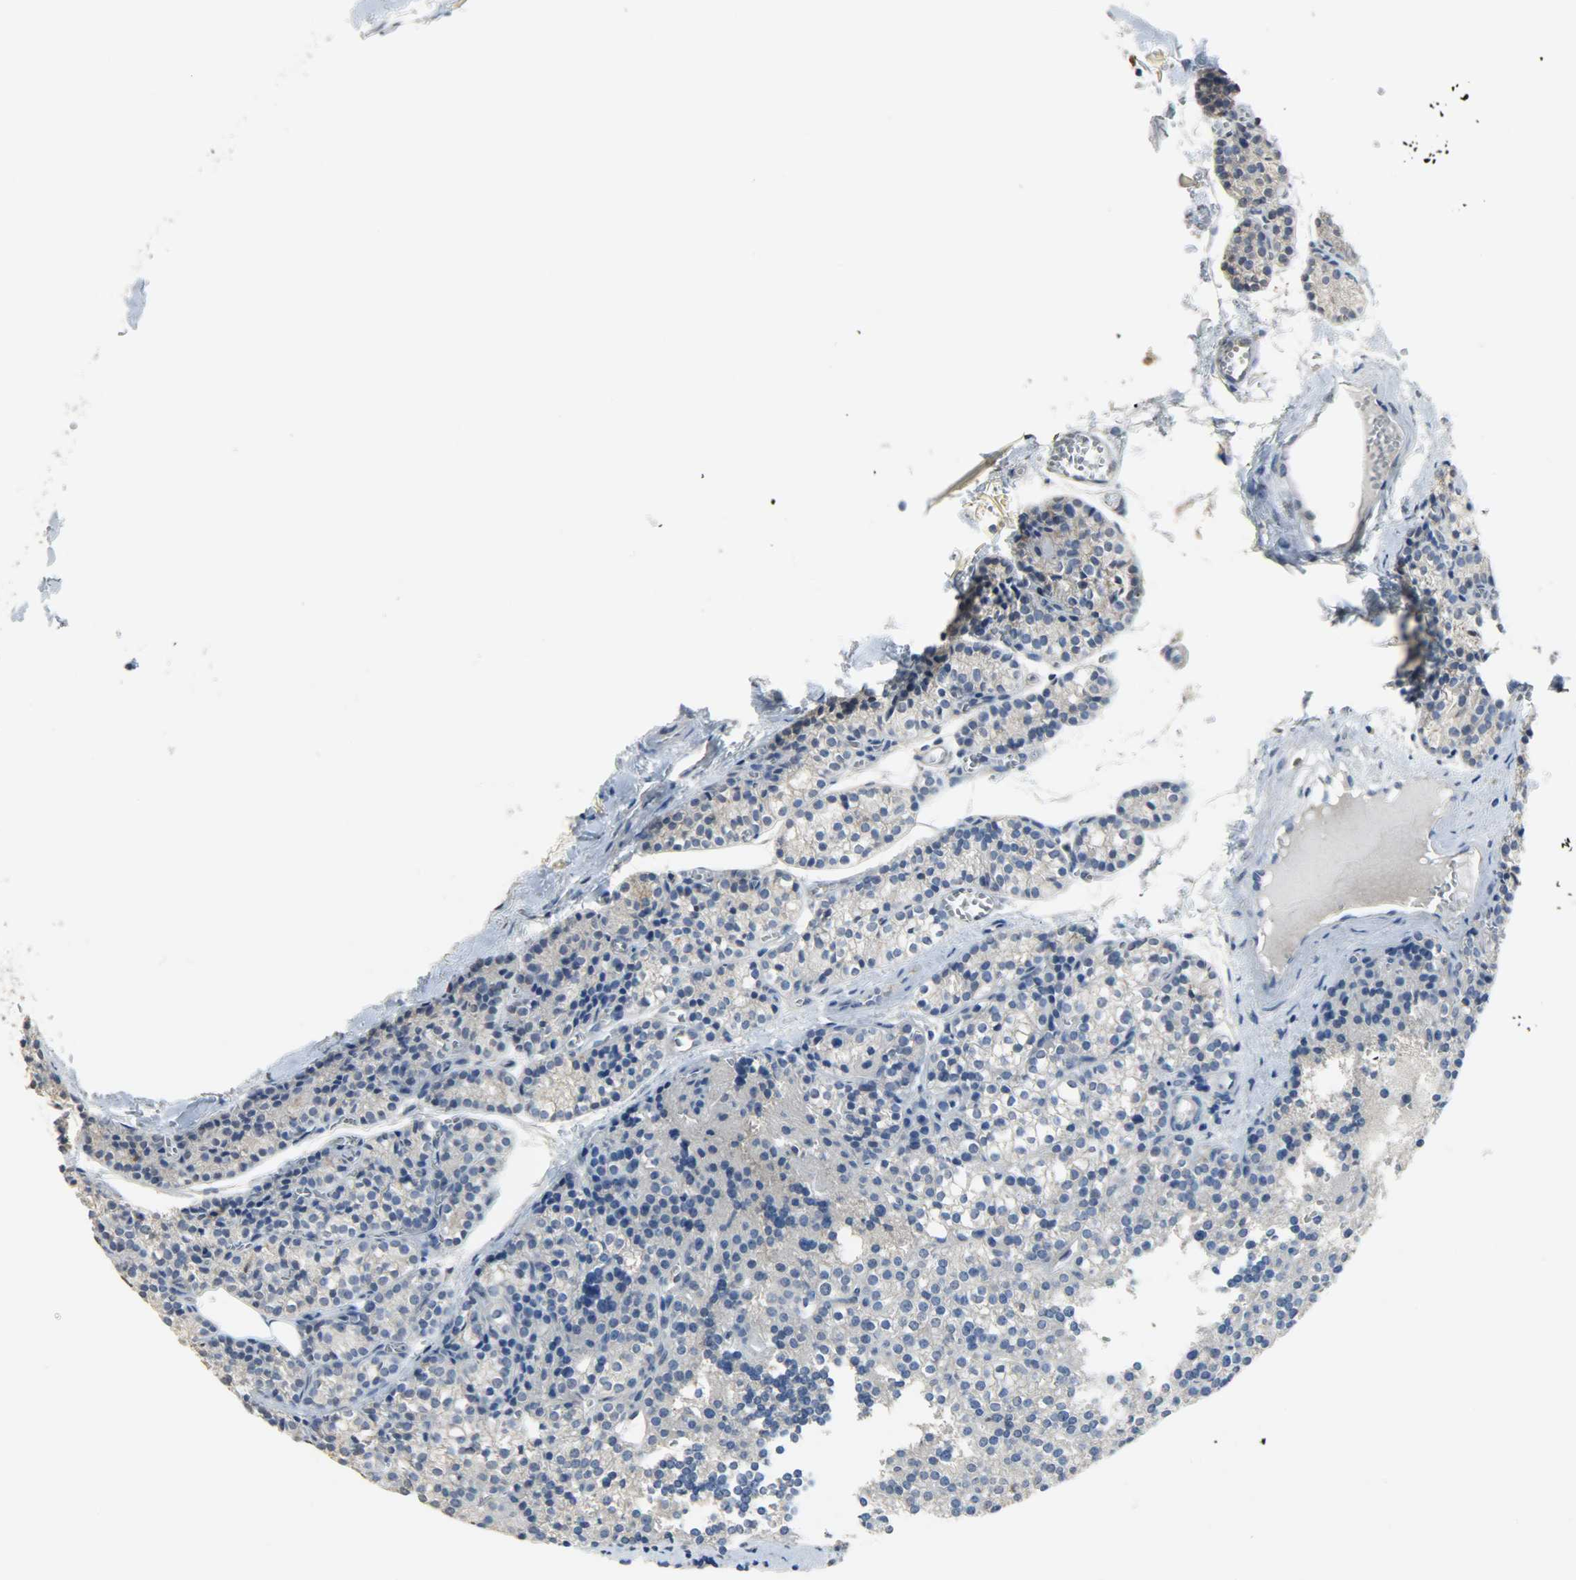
{"staining": {"intensity": "weak", "quantity": "25%-75%", "location": "cytoplasmic/membranous"}, "tissue": "parathyroid gland", "cell_type": "Glandular cells", "image_type": "normal", "snomed": [{"axis": "morphology", "description": "Normal tissue, NOS"}, {"axis": "topography", "description": "Parathyroid gland"}], "caption": "An IHC histopathology image of unremarkable tissue is shown. Protein staining in brown highlights weak cytoplasmic/membranous positivity in parathyroid gland within glandular cells.", "gene": "TRIM21", "patient": {"sex": "female", "age": 50}}